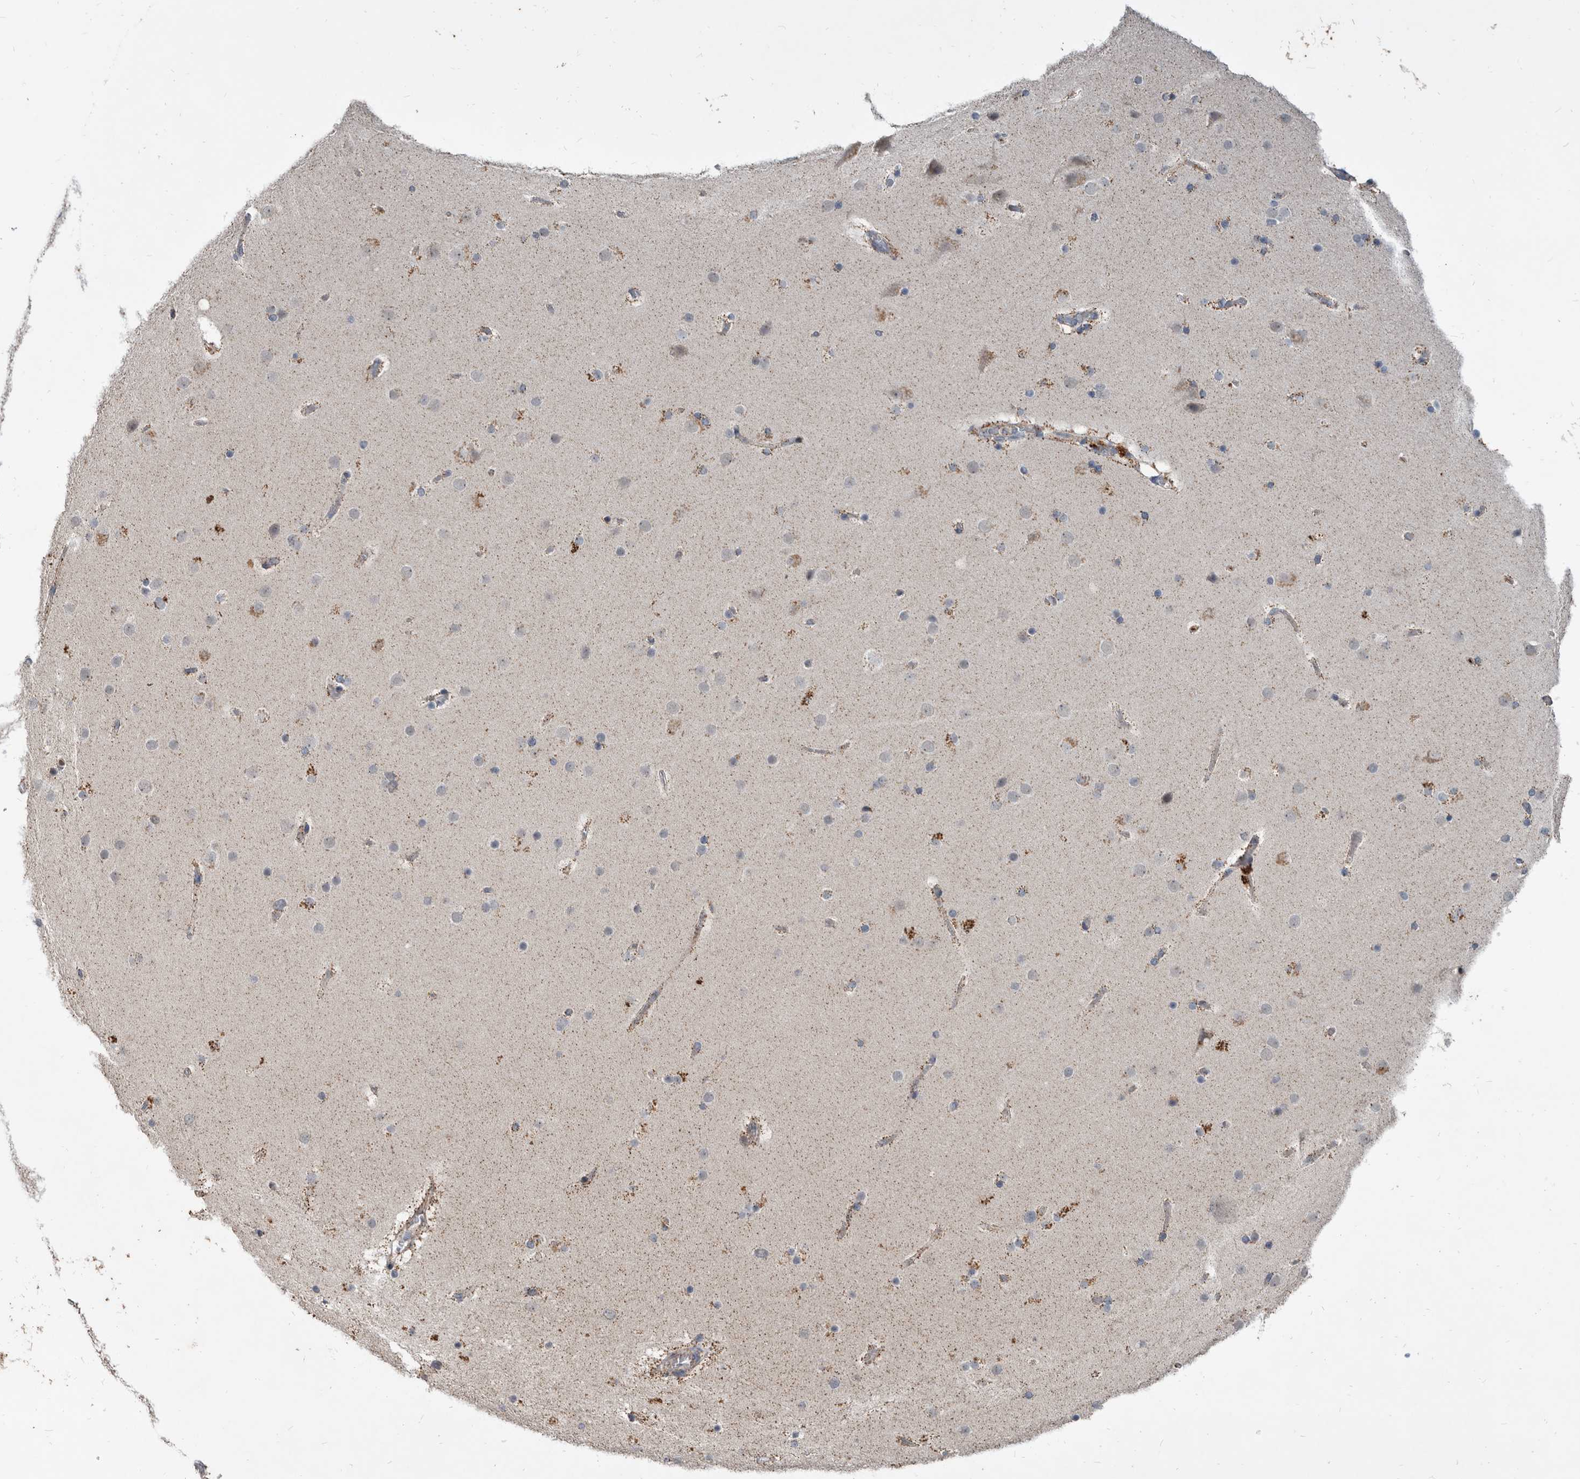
{"staining": {"intensity": "negative", "quantity": "none", "location": "none"}, "tissue": "cerebral cortex", "cell_type": "Endothelial cells", "image_type": "normal", "snomed": [{"axis": "morphology", "description": "Normal tissue, NOS"}, {"axis": "topography", "description": "Cerebral cortex"}], "caption": "Endothelial cells are negative for protein expression in benign human cerebral cortex. (DAB immunohistochemistry (IHC) visualized using brightfield microscopy, high magnification).", "gene": "PI15", "patient": {"sex": "male", "age": 57}}